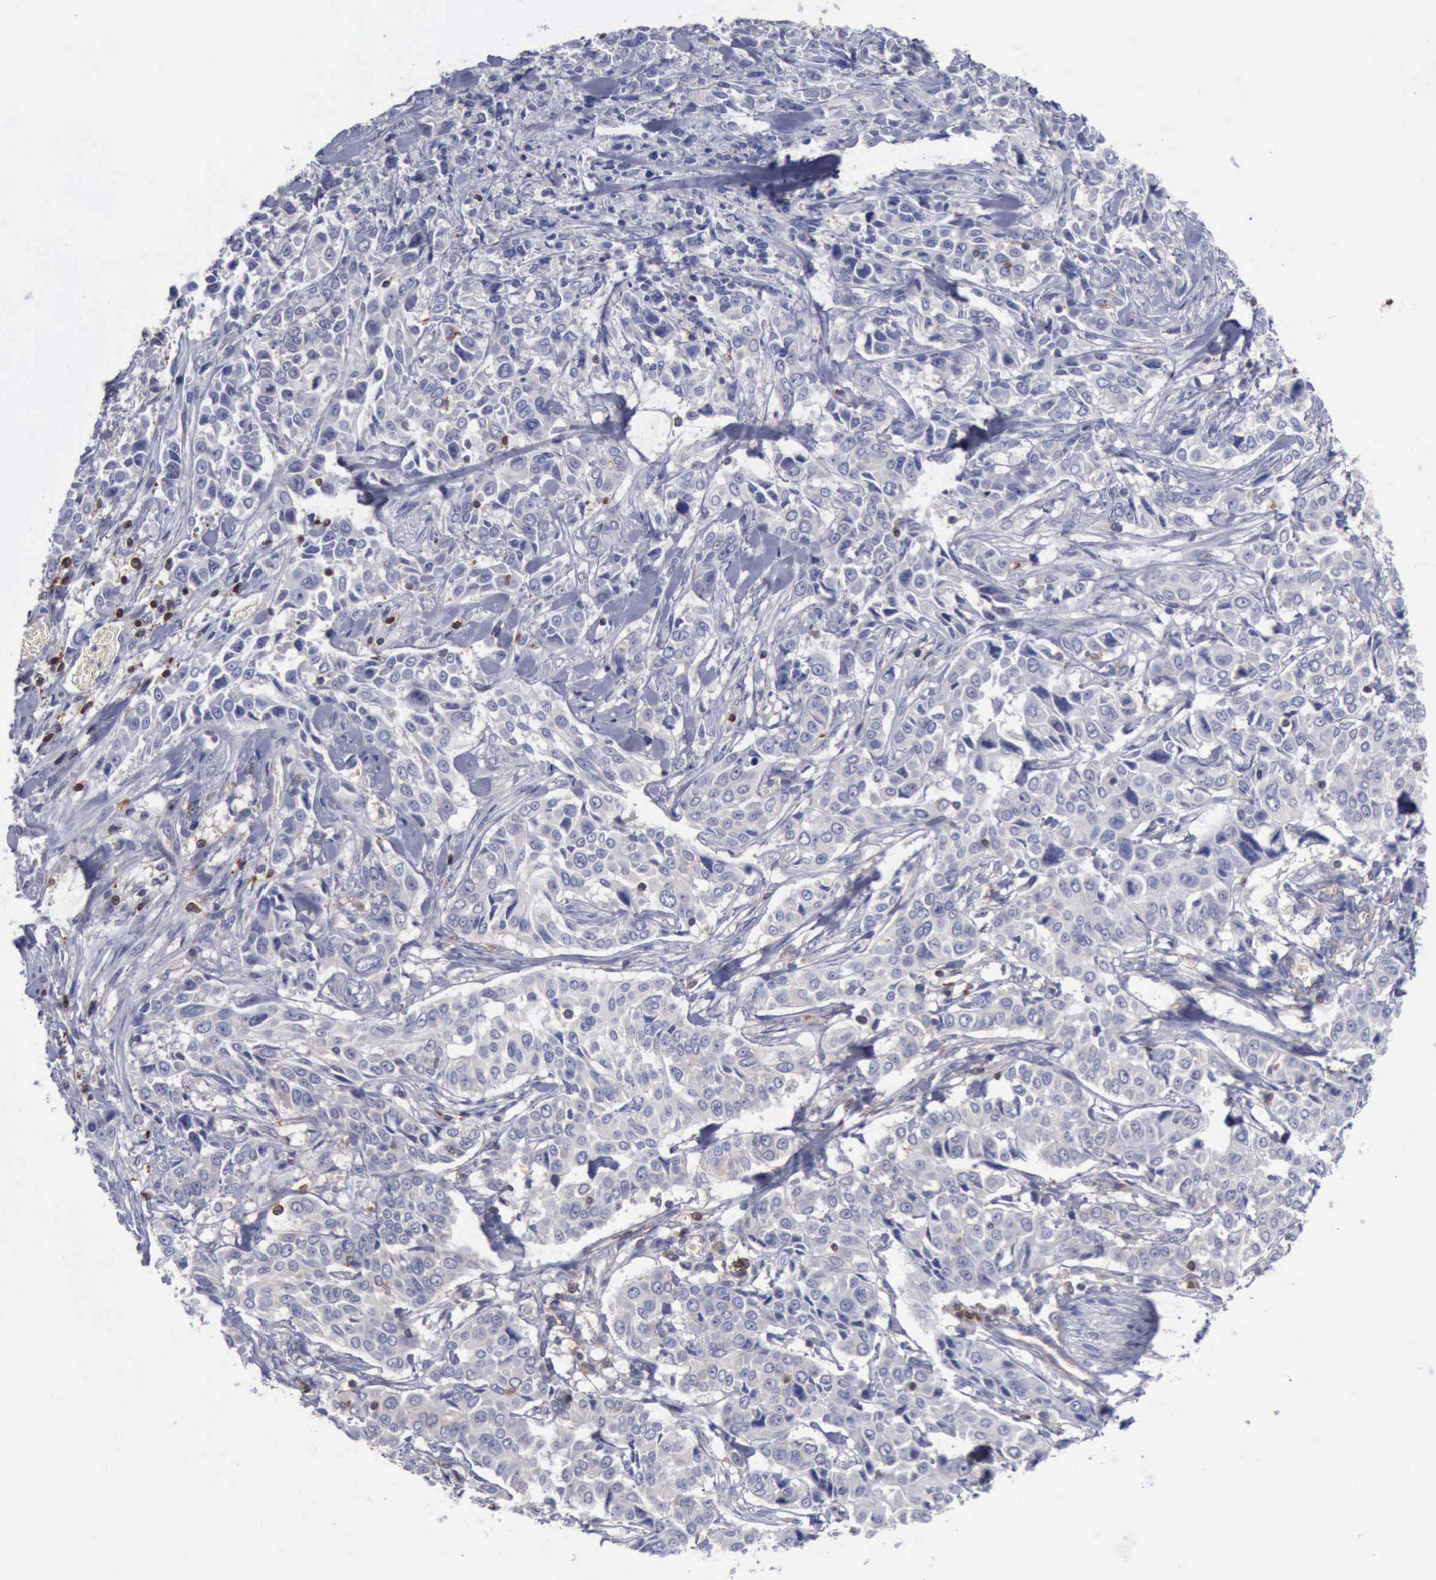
{"staining": {"intensity": "negative", "quantity": "none", "location": "none"}, "tissue": "pancreatic cancer", "cell_type": "Tumor cells", "image_type": "cancer", "snomed": [{"axis": "morphology", "description": "Adenocarcinoma, NOS"}, {"axis": "topography", "description": "Pancreas"}], "caption": "High power microscopy image of an immunohistochemistry (IHC) histopathology image of pancreatic cancer, revealing no significant expression in tumor cells.", "gene": "PDCD4", "patient": {"sex": "female", "age": 52}}